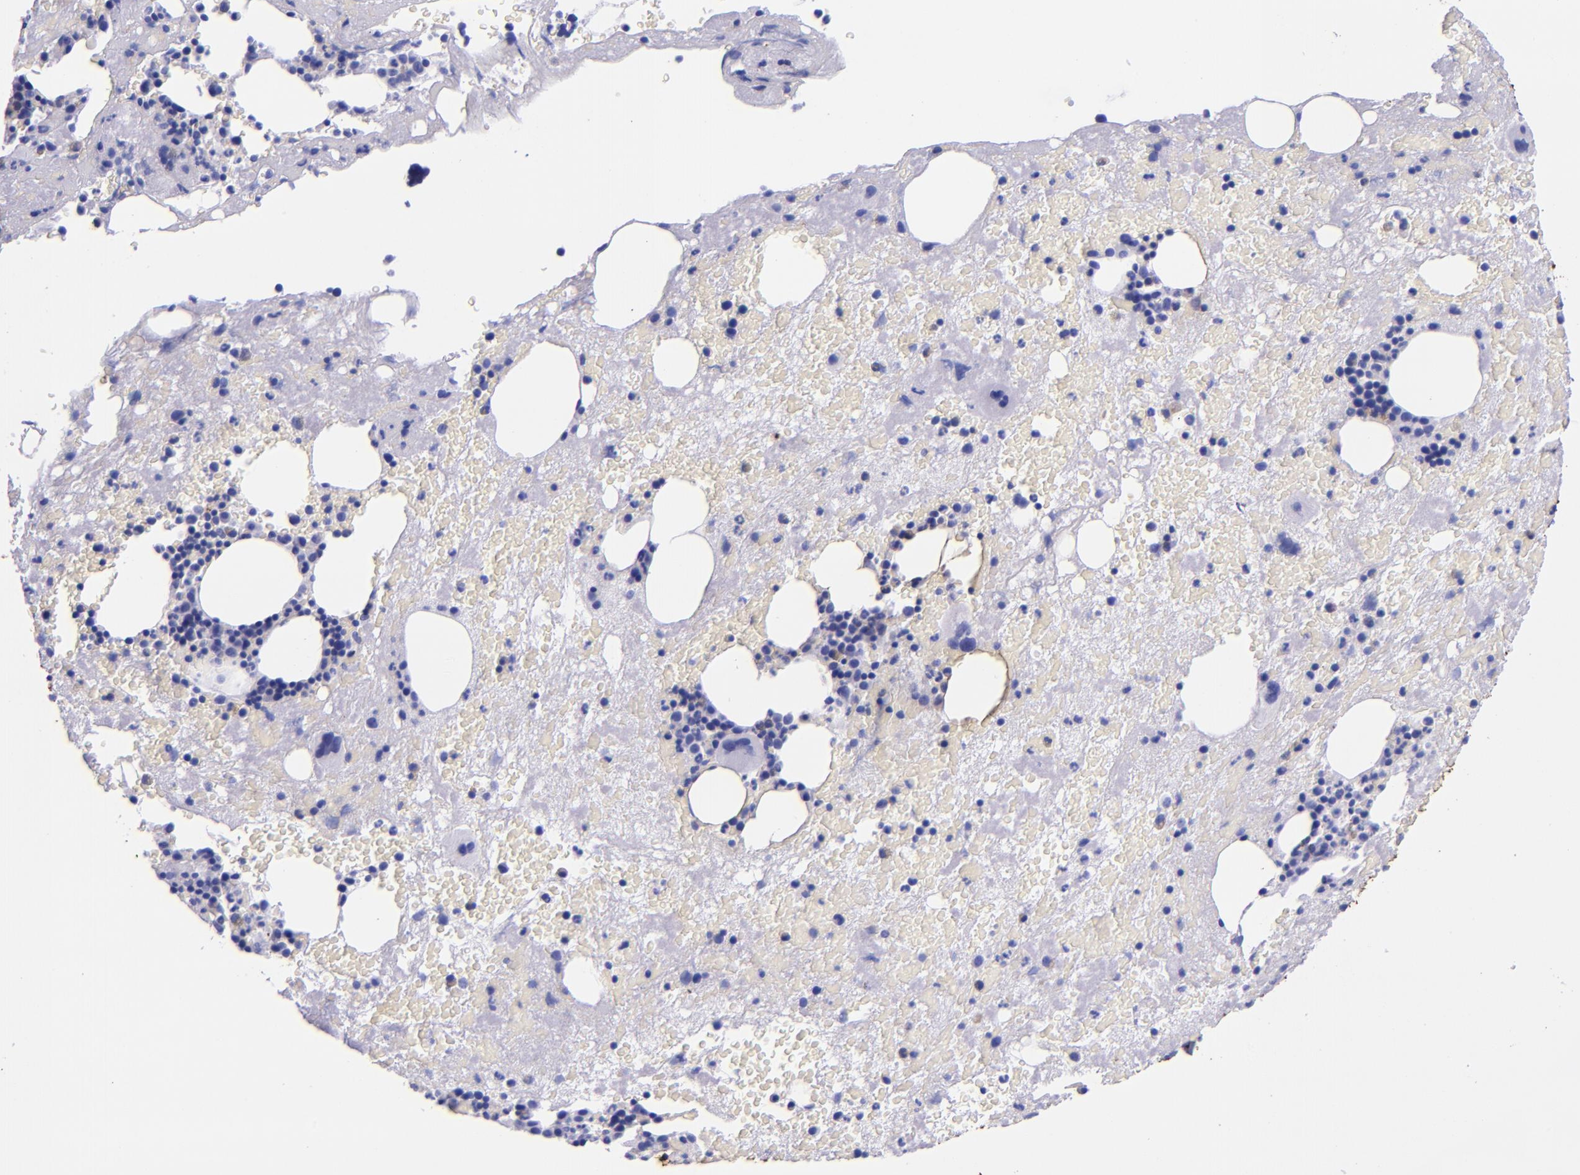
{"staining": {"intensity": "negative", "quantity": "none", "location": "none"}, "tissue": "bone marrow", "cell_type": "Hematopoietic cells", "image_type": "normal", "snomed": [{"axis": "morphology", "description": "Normal tissue, NOS"}, {"axis": "topography", "description": "Bone marrow"}], "caption": "High power microscopy histopathology image of an immunohistochemistry image of unremarkable bone marrow, revealing no significant staining in hematopoietic cells. The staining is performed using DAB brown chromogen with nuclei counter-stained in using hematoxylin.", "gene": "MBP", "patient": {"sex": "male", "age": 76}}